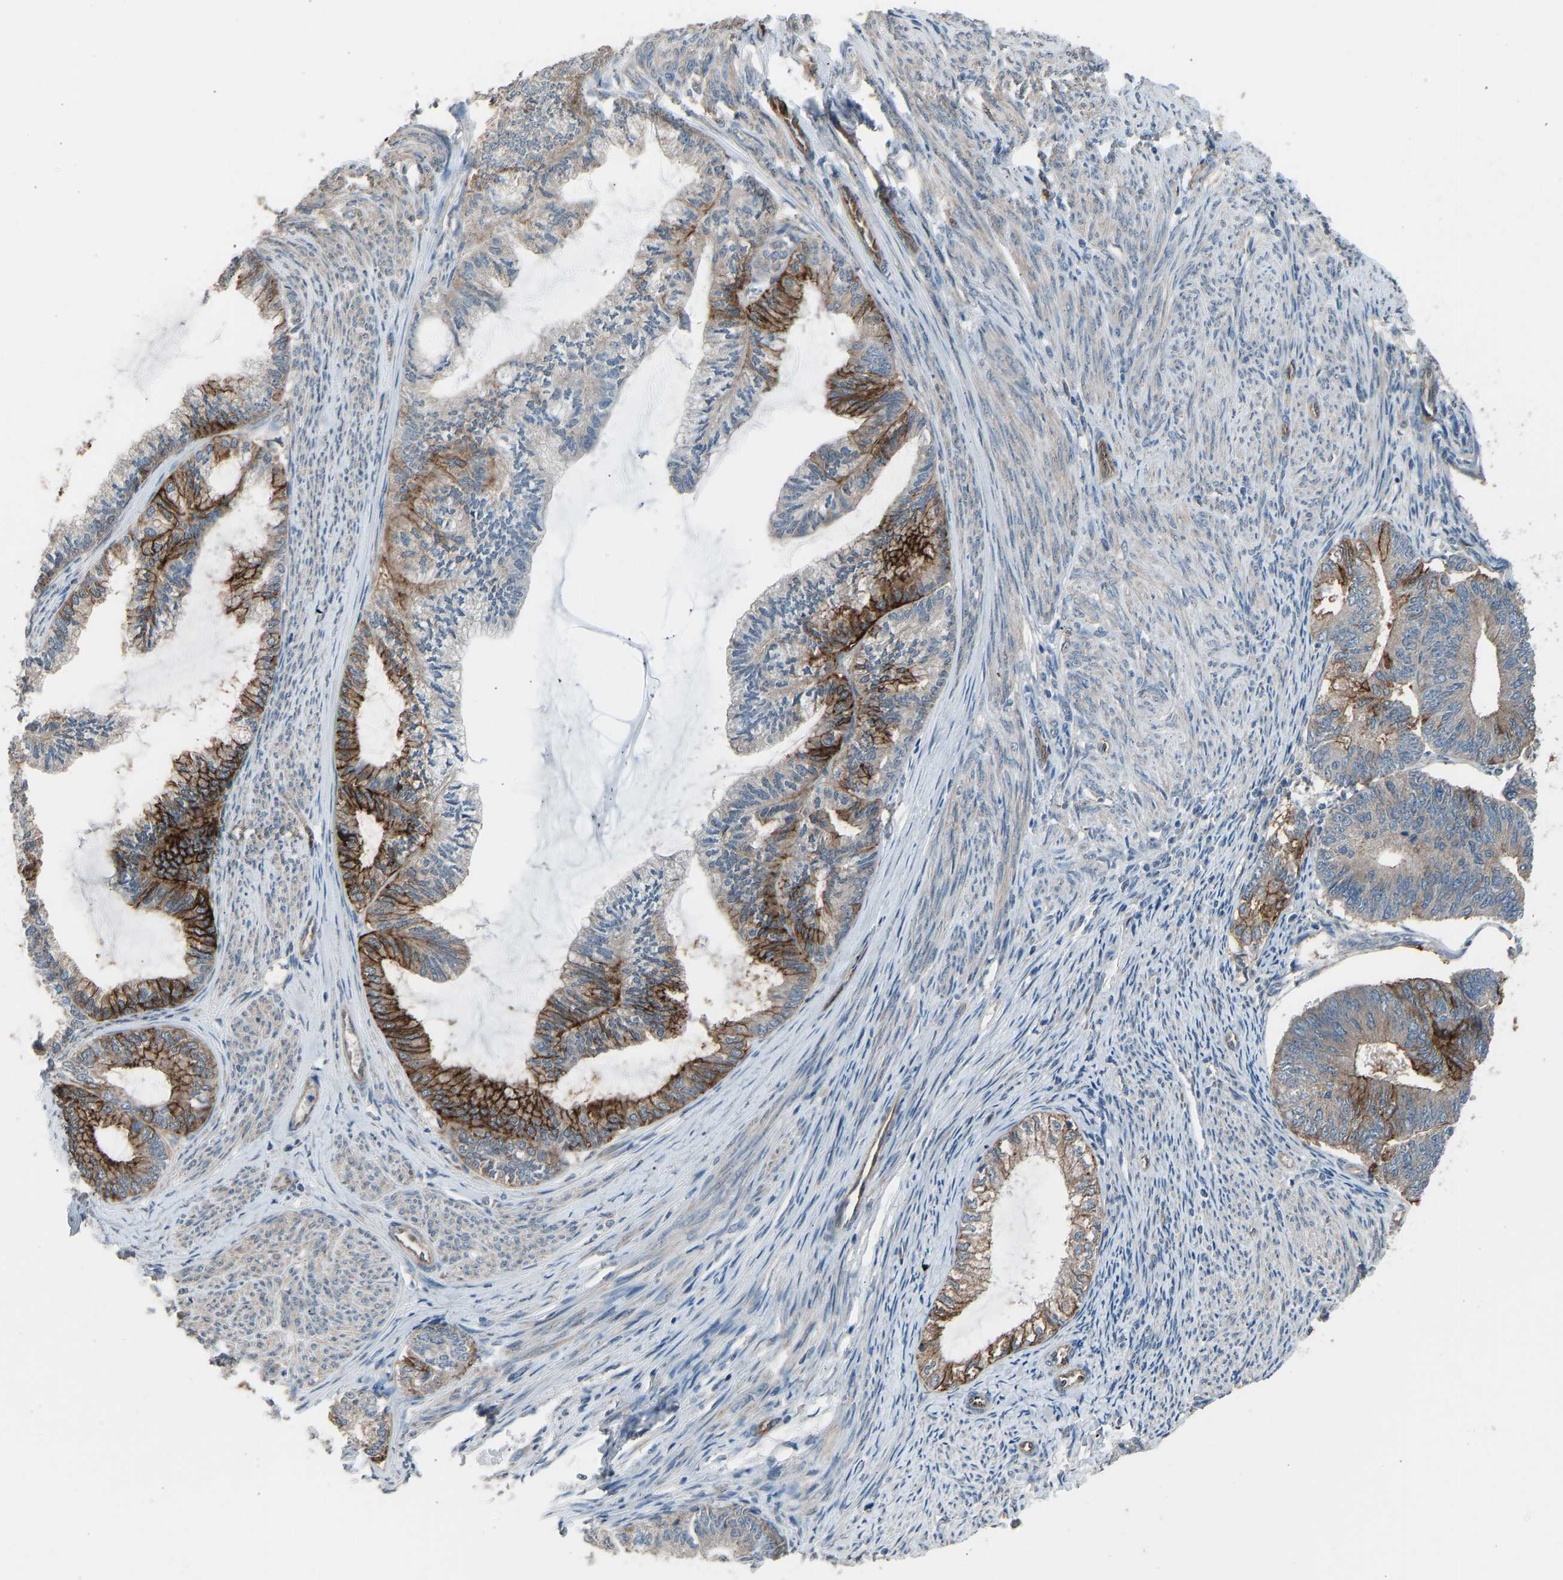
{"staining": {"intensity": "strong", "quantity": "25%-75%", "location": "cytoplasmic/membranous"}, "tissue": "endometrial cancer", "cell_type": "Tumor cells", "image_type": "cancer", "snomed": [{"axis": "morphology", "description": "Adenocarcinoma, NOS"}, {"axis": "topography", "description": "Endometrium"}], "caption": "Endometrial cancer stained with immunohistochemistry (IHC) reveals strong cytoplasmic/membranous expression in about 25%-75% of tumor cells. (brown staining indicates protein expression, while blue staining denotes nuclei).", "gene": "SLC43A1", "patient": {"sex": "female", "age": 86}}